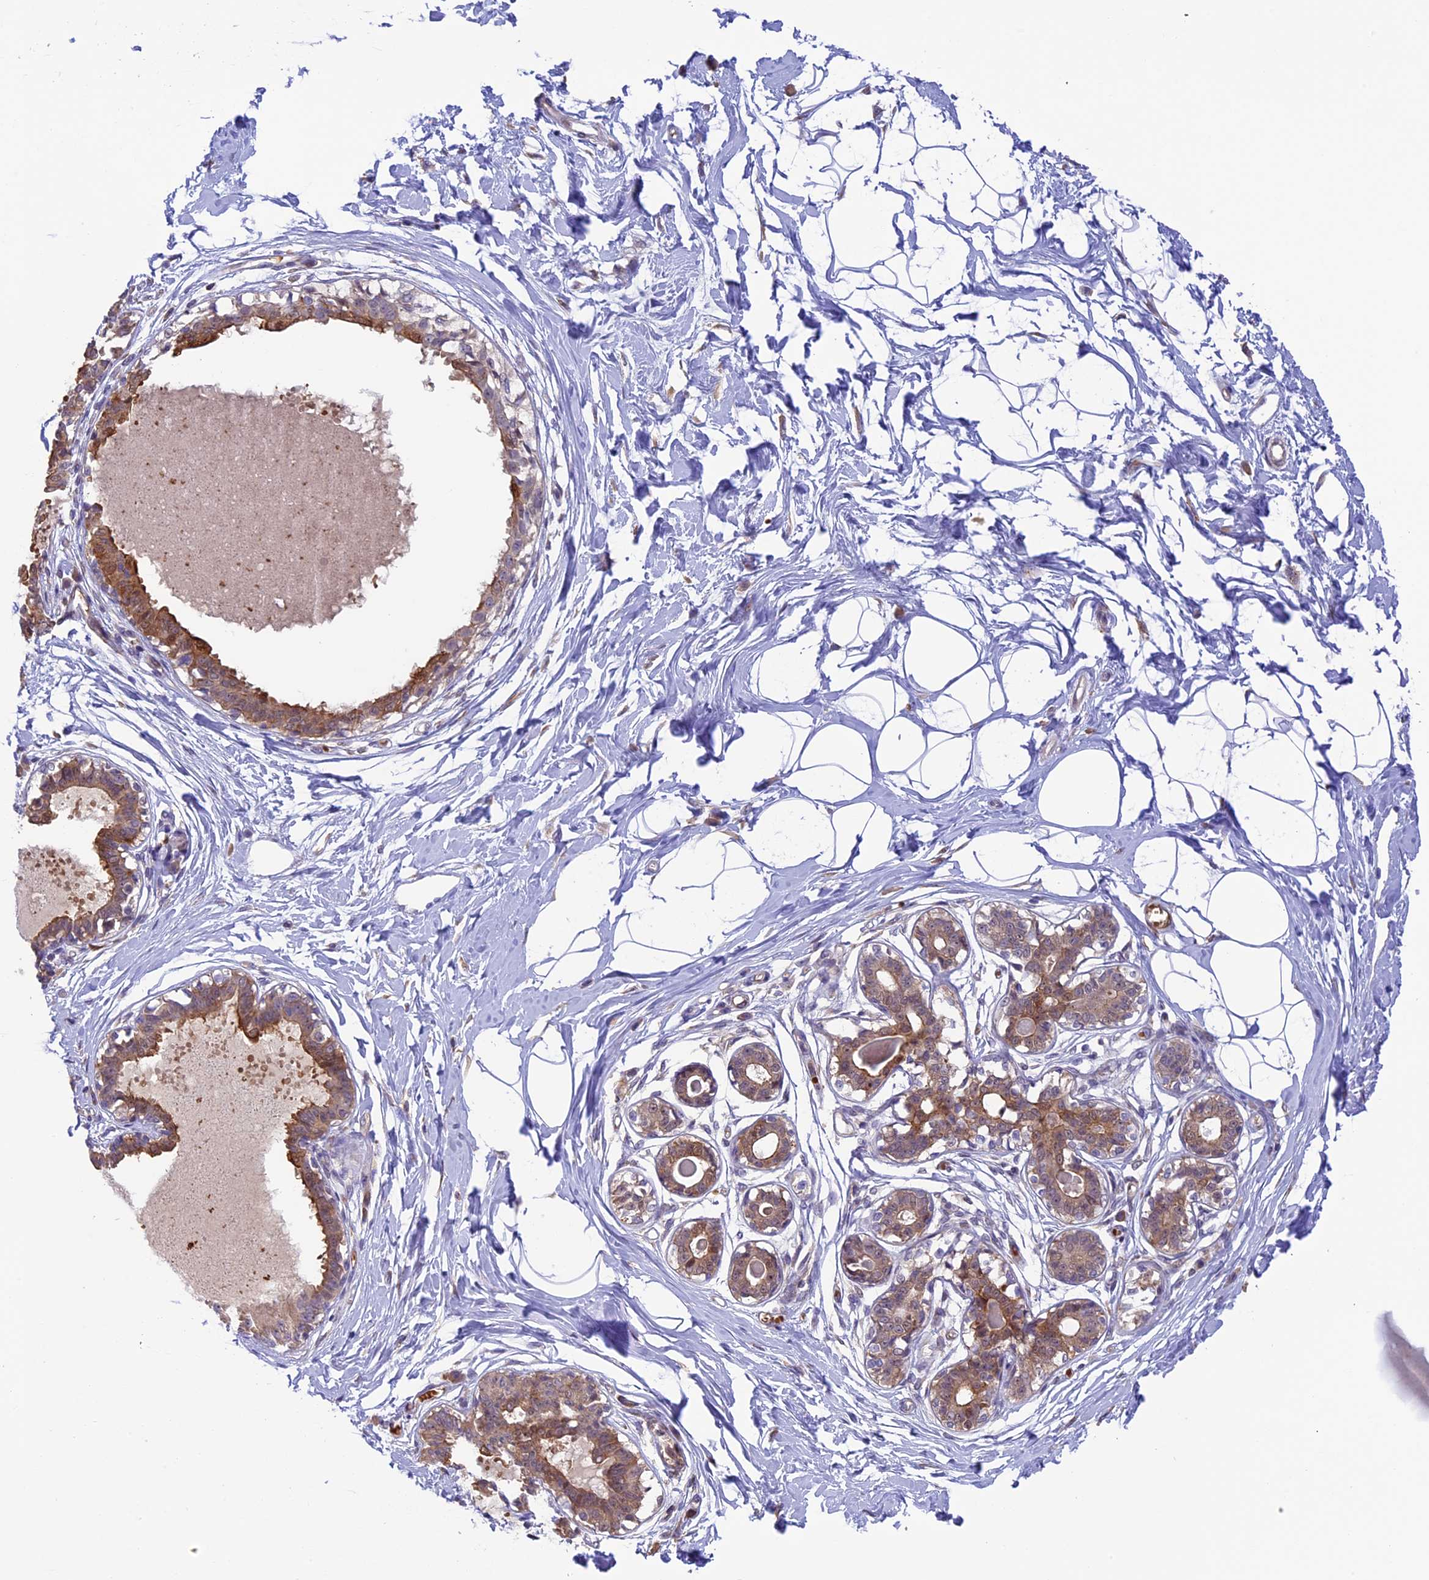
{"staining": {"intensity": "negative", "quantity": "none", "location": "none"}, "tissue": "breast", "cell_type": "Adipocytes", "image_type": "normal", "snomed": [{"axis": "morphology", "description": "Normal tissue, NOS"}, {"axis": "topography", "description": "Breast"}], "caption": "Immunohistochemical staining of unremarkable breast exhibits no significant staining in adipocytes.", "gene": "CCDC9B", "patient": {"sex": "female", "age": 45}}